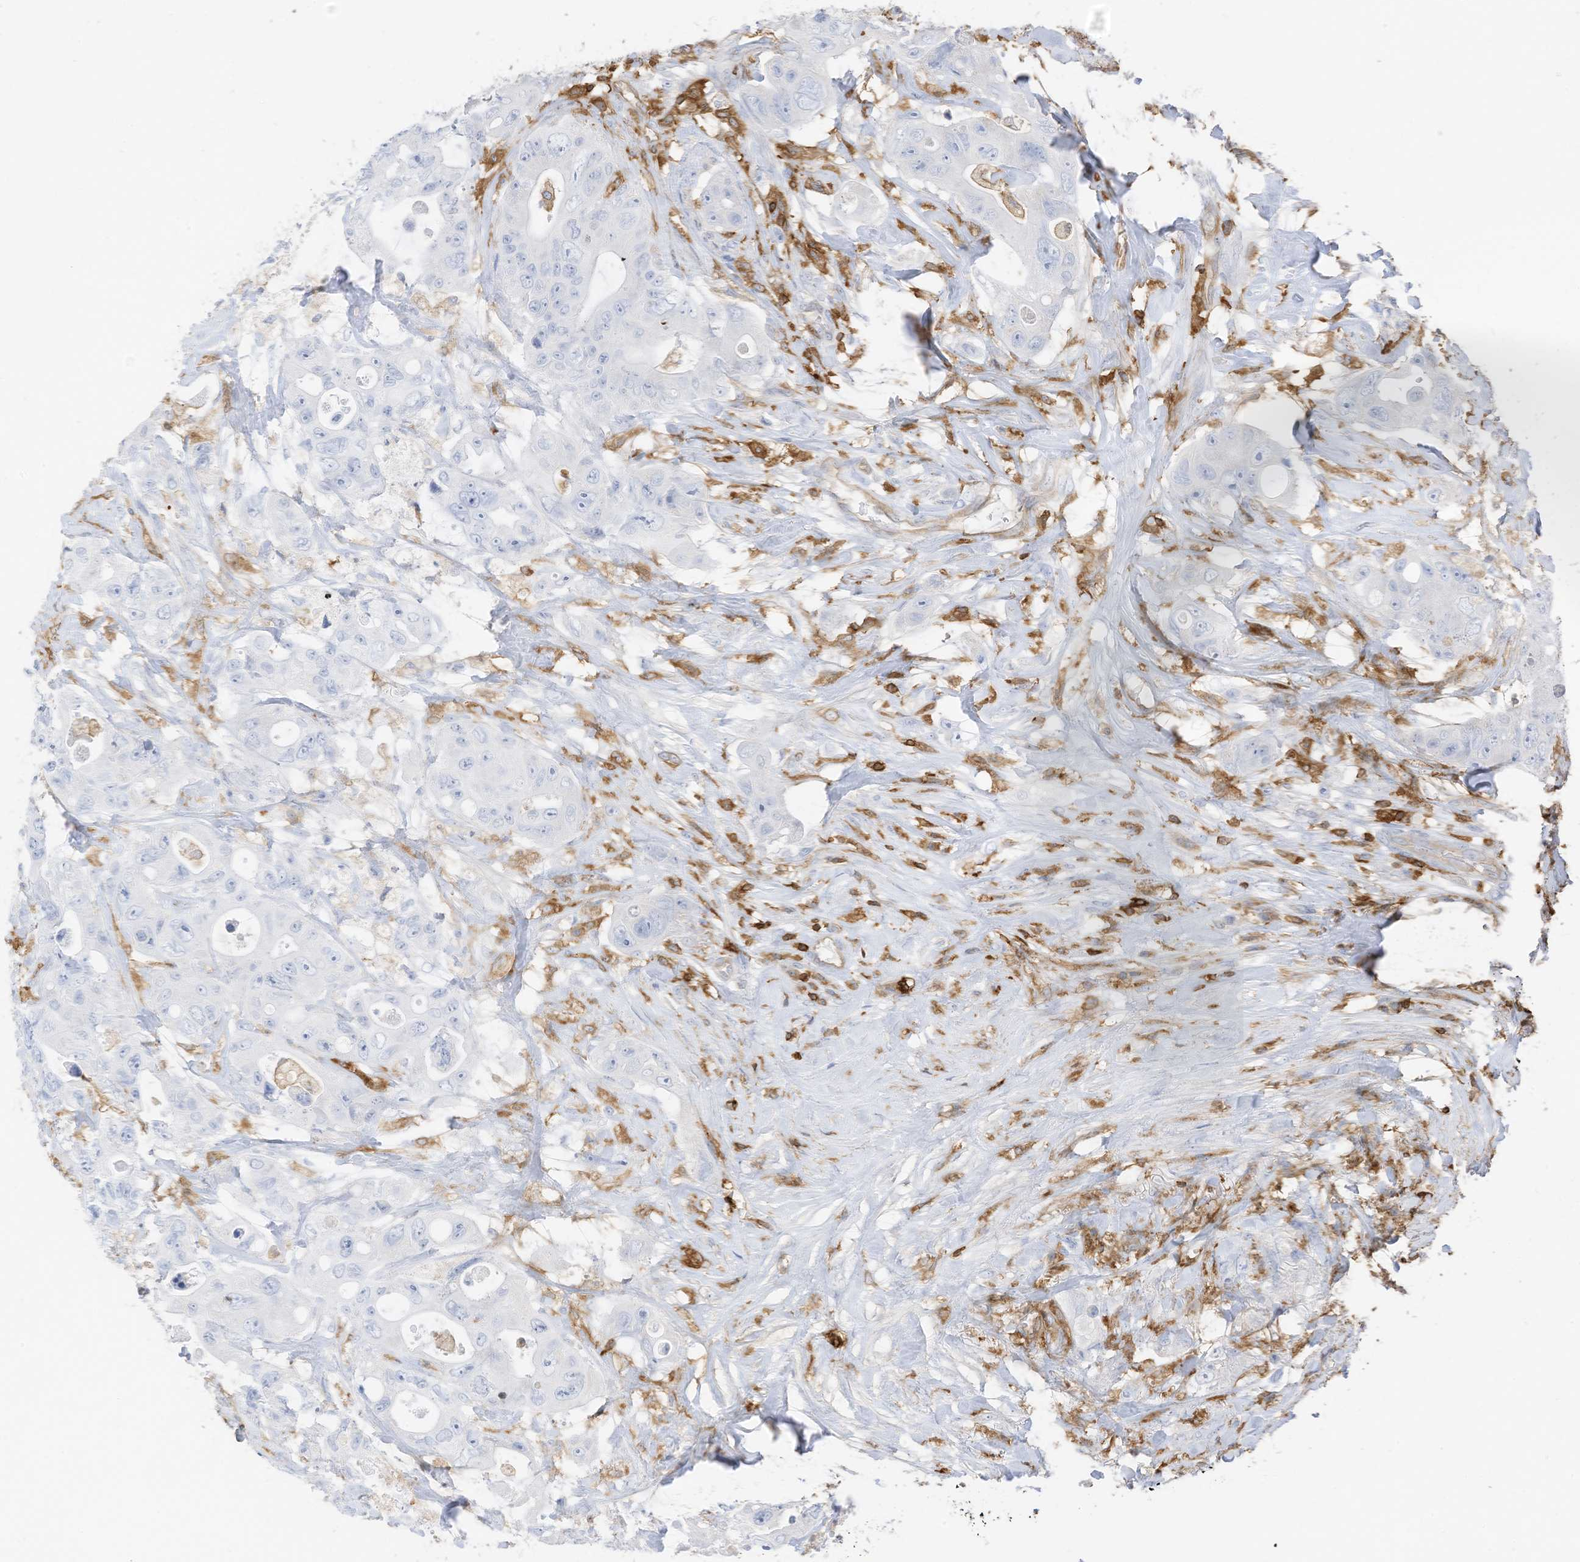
{"staining": {"intensity": "negative", "quantity": "none", "location": "none"}, "tissue": "colorectal cancer", "cell_type": "Tumor cells", "image_type": "cancer", "snomed": [{"axis": "morphology", "description": "Adenocarcinoma, NOS"}, {"axis": "topography", "description": "Colon"}], "caption": "There is no significant positivity in tumor cells of colorectal adenocarcinoma.", "gene": "ARHGAP25", "patient": {"sex": "female", "age": 46}}